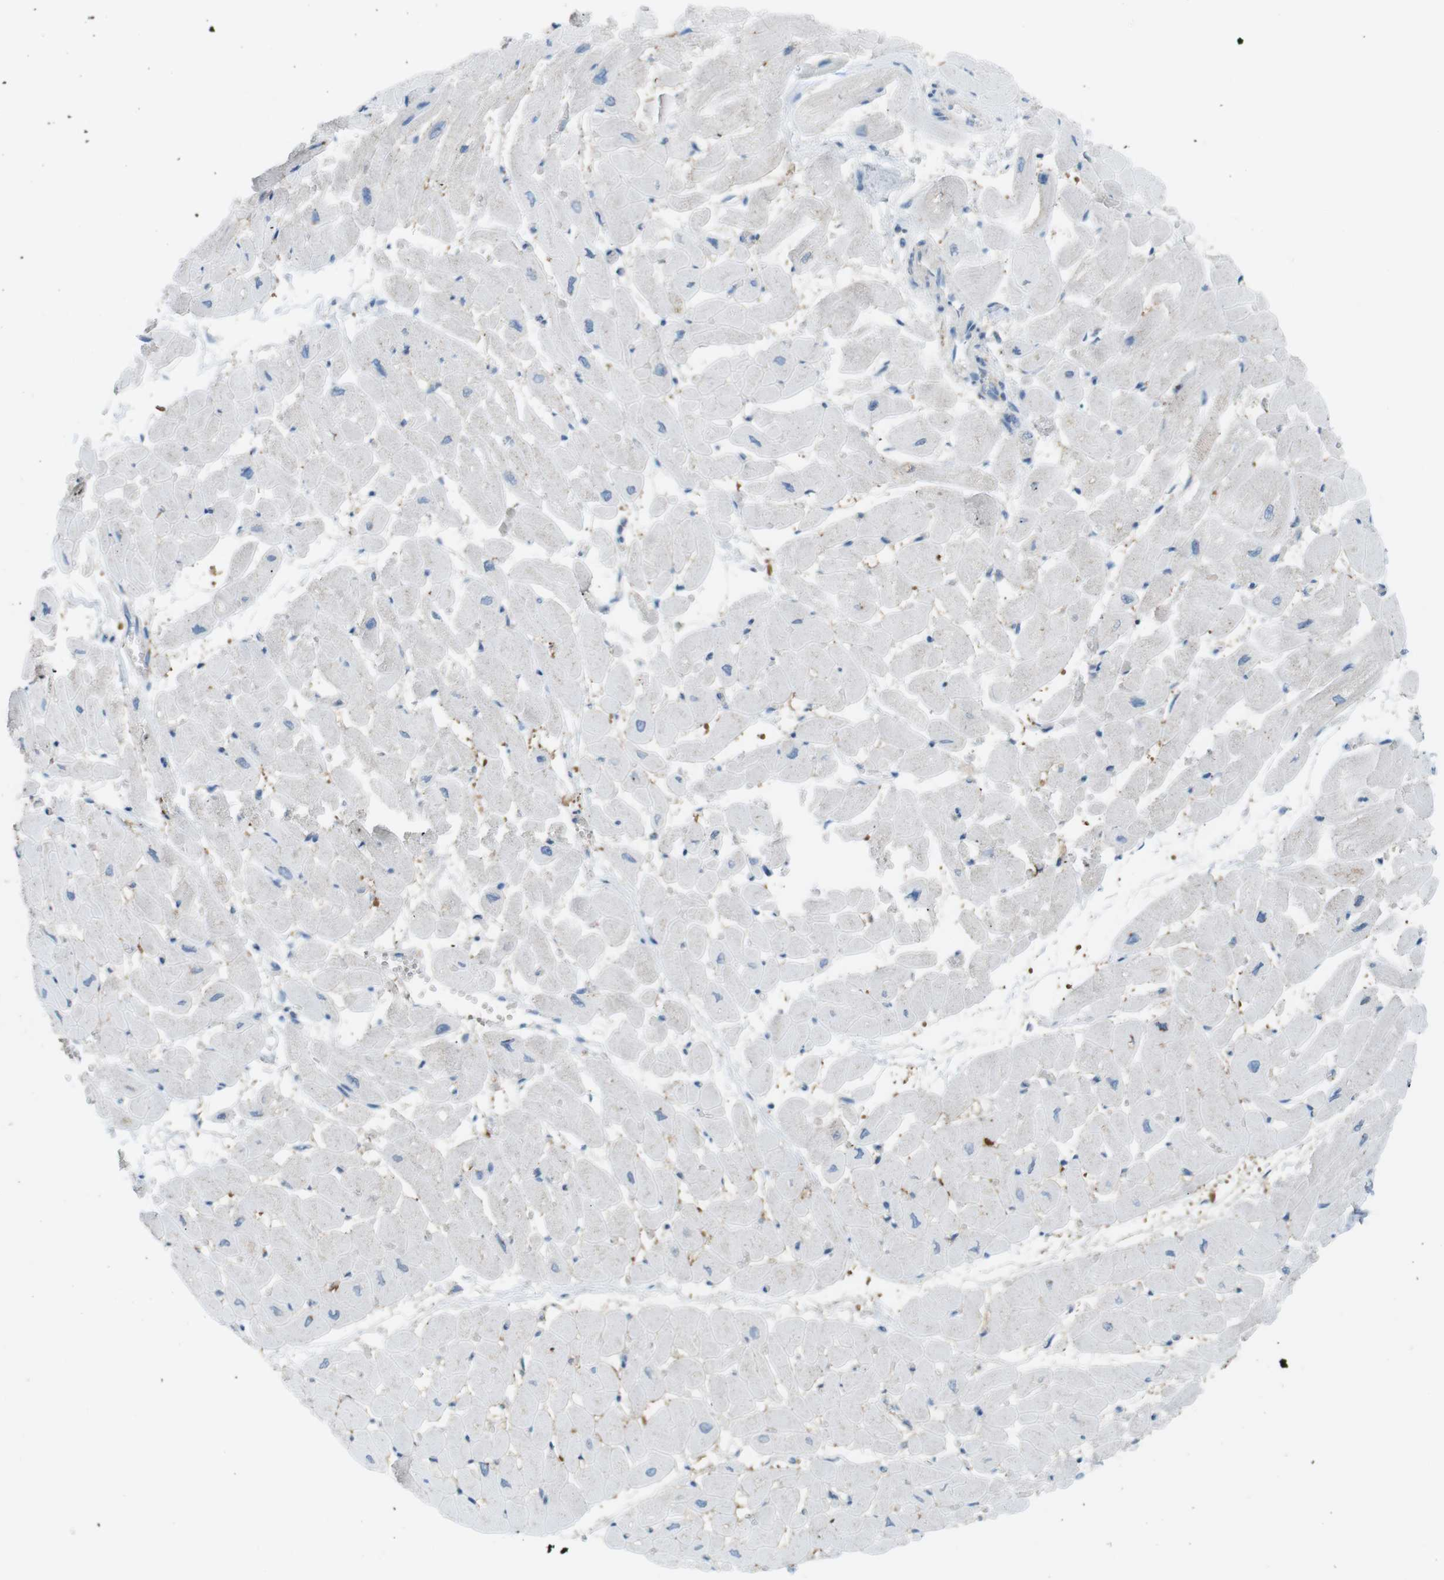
{"staining": {"intensity": "negative", "quantity": "none", "location": "none"}, "tissue": "heart muscle", "cell_type": "Cardiomyocytes", "image_type": "normal", "snomed": [{"axis": "morphology", "description": "Normal tissue, NOS"}, {"axis": "topography", "description": "Heart"}], "caption": "IHC of normal human heart muscle shows no positivity in cardiomyocytes.", "gene": "VAMP1", "patient": {"sex": "male", "age": 45}}